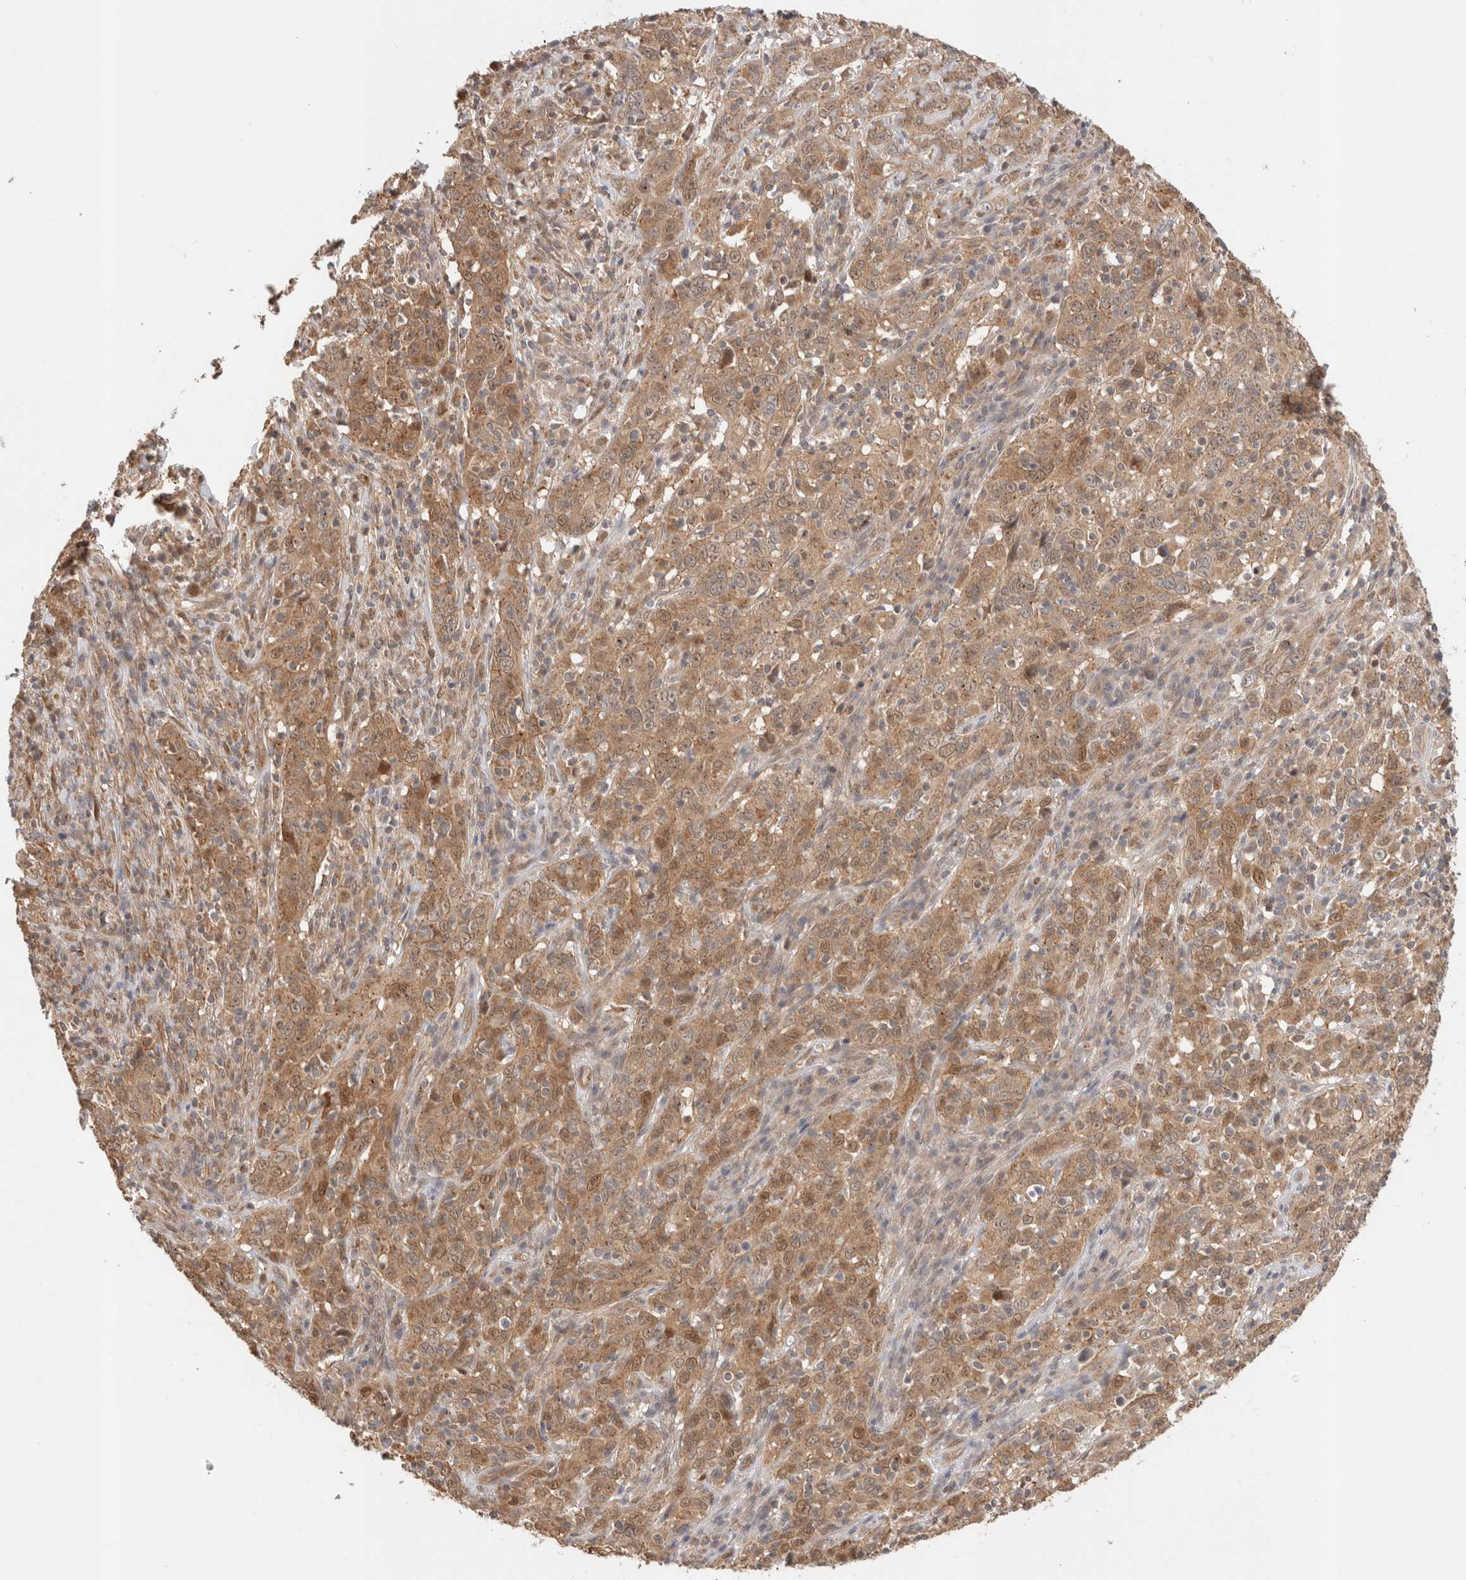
{"staining": {"intensity": "moderate", "quantity": ">75%", "location": "cytoplasmic/membranous"}, "tissue": "cervical cancer", "cell_type": "Tumor cells", "image_type": "cancer", "snomed": [{"axis": "morphology", "description": "Squamous cell carcinoma, NOS"}, {"axis": "topography", "description": "Cervix"}], "caption": "Squamous cell carcinoma (cervical) stained for a protein exhibits moderate cytoplasmic/membranous positivity in tumor cells.", "gene": "OTUD6B", "patient": {"sex": "female", "age": 46}}